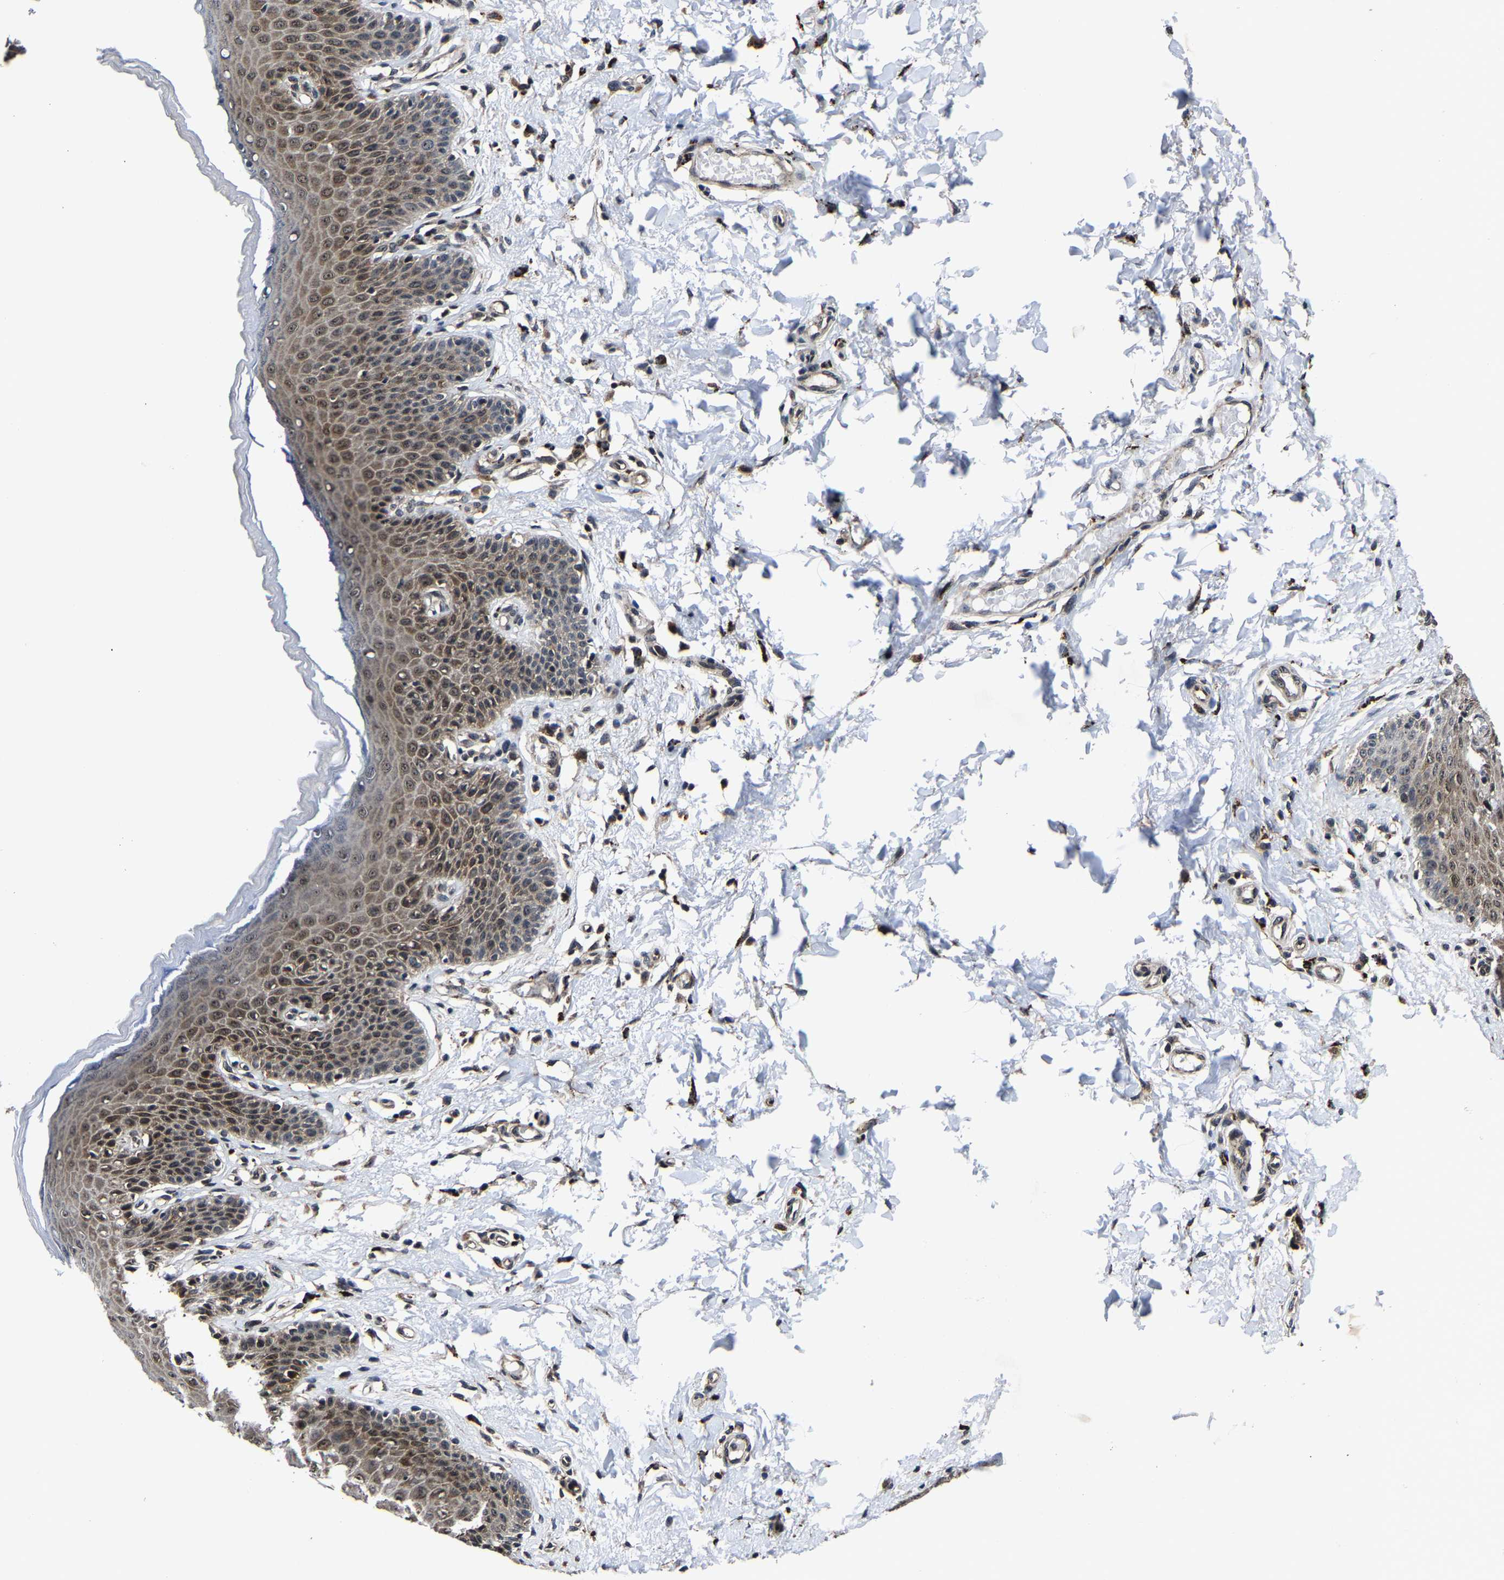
{"staining": {"intensity": "strong", "quantity": ">75%", "location": "cytoplasmic/membranous,nuclear"}, "tissue": "skin", "cell_type": "Epidermal cells", "image_type": "normal", "snomed": [{"axis": "morphology", "description": "Normal tissue, NOS"}, {"axis": "topography", "description": "Vulva"}], "caption": "About >75% of epidermal cells in benign skin exhibit strong cytoplasmic/membranous,nuclear protein expression as visualized by brown immunohistochemical staining.", "gene": "ZCCHC7", "patient": {"sex": "female", "age": 66}}